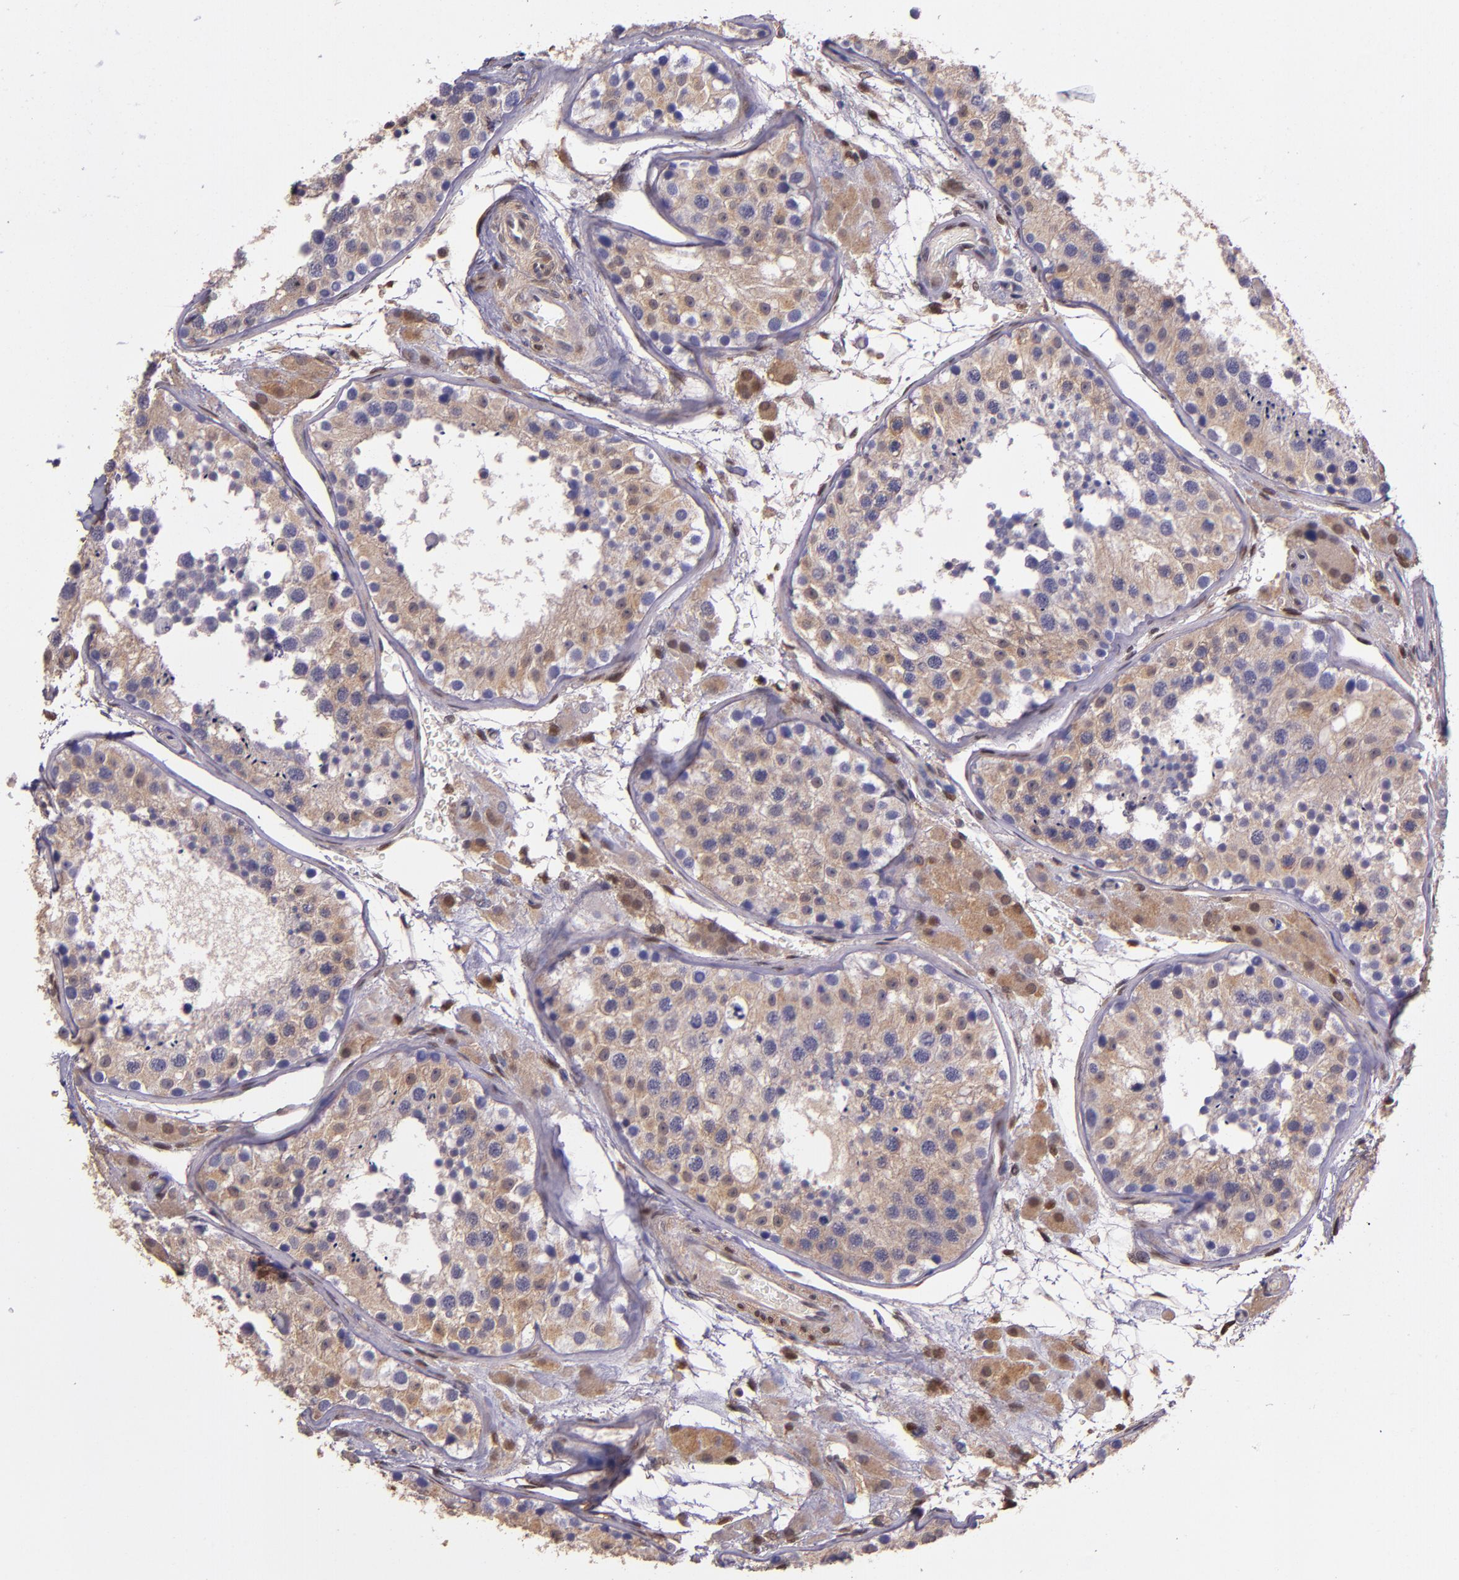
{"staining": {"intensity": "moderate", "quantity": ">75%", "location": "cytoplasmic/membranous"}, "tissue": "testis", "cell_type": "Cells in seminiferous ducts", "image_type": "normal", "snomed": [{"axis": "morphology", "description": "Normal tissue, NOS"}, {"axis": "topography", "description": "Testis"}], "caption": "Testis stained with immunohistochemistry exhibits moderate cytoplasmic/membranous positivity in about >75% of cells in seminiferous ducts.", "gene": "STAT6", "patient": {"sex": "male", "age": 26}}